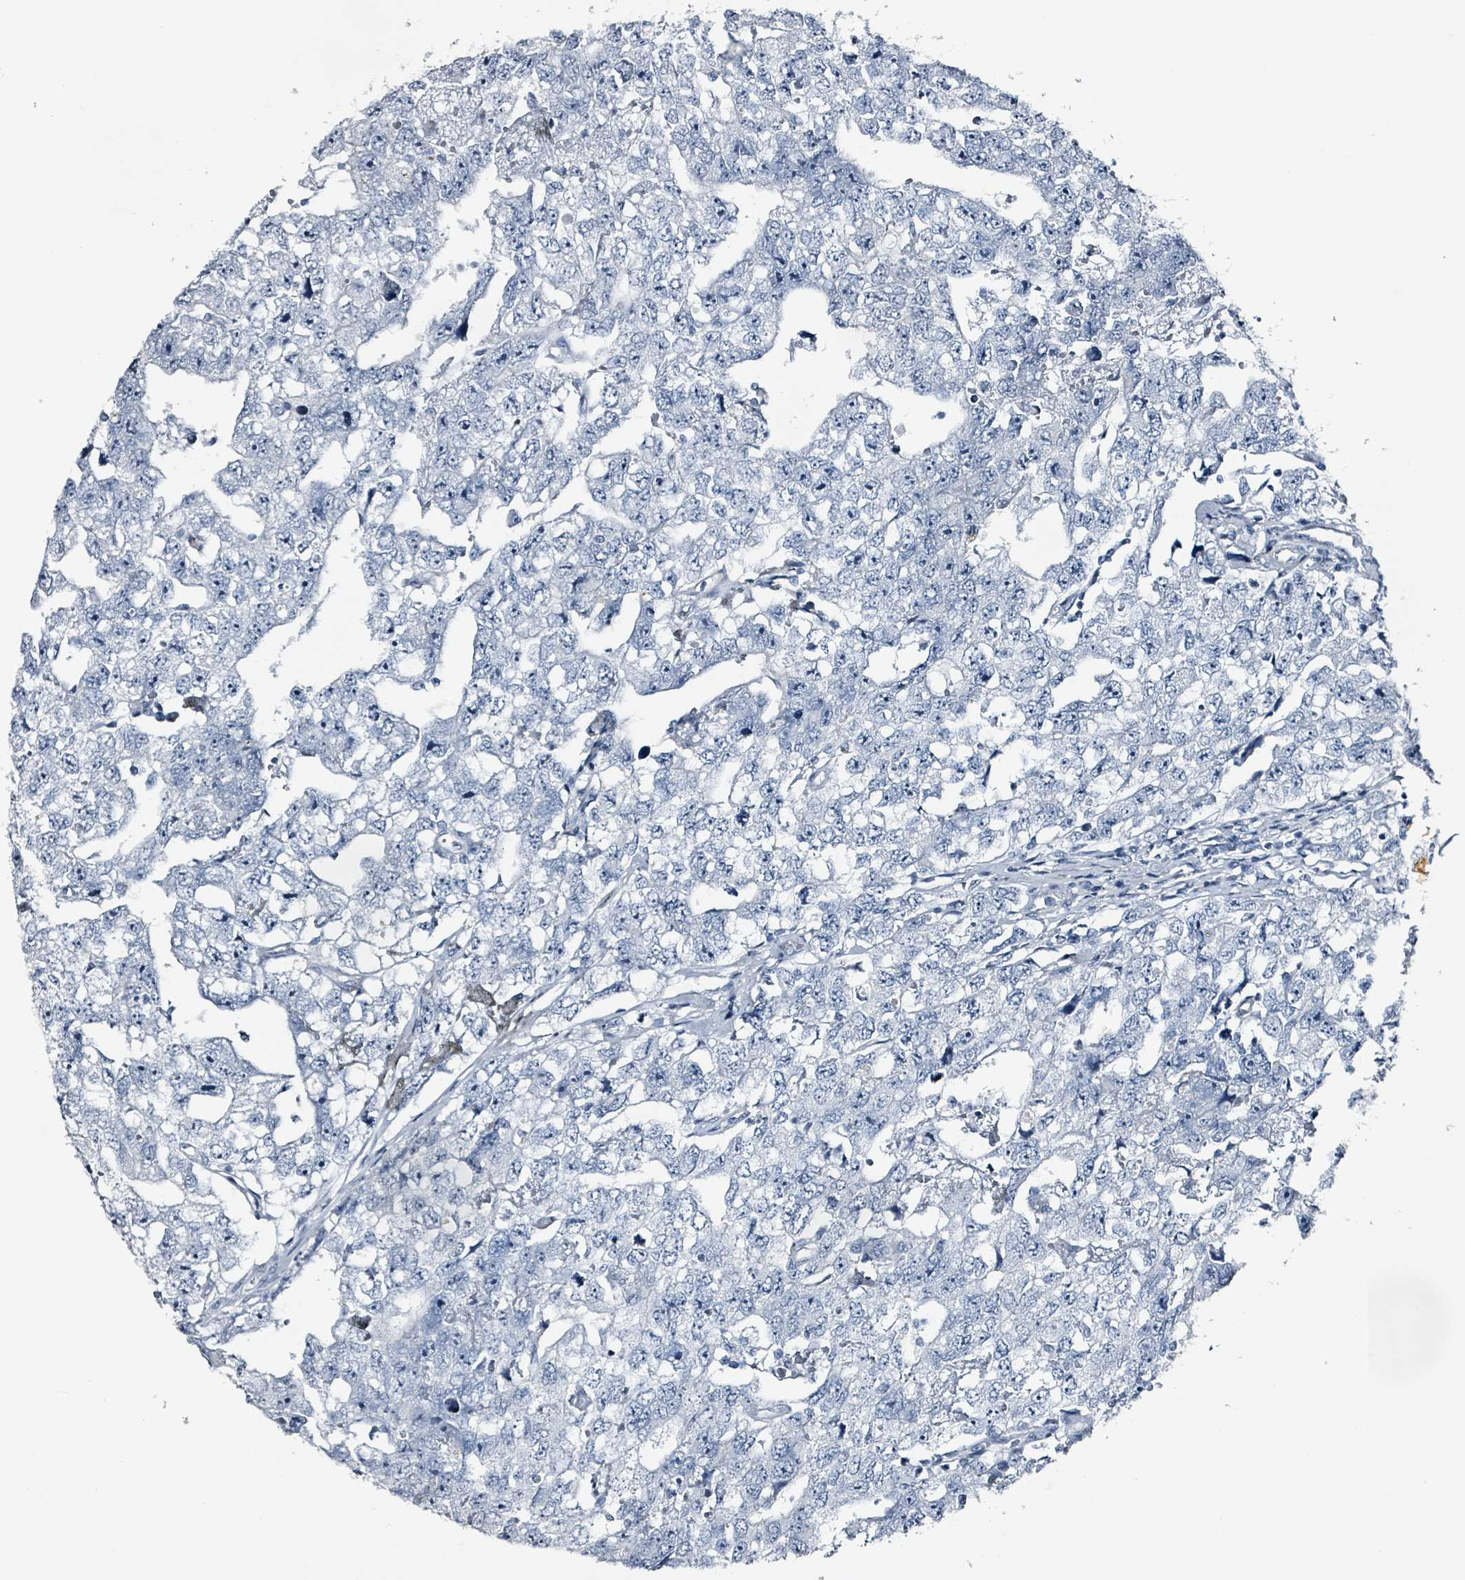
{"staining": {"intensity": "negative", "quantity": "none", "location": "none"}, "tissue": "testis cancer", "cell_type": "Tumor cells", "image_type": "cancer", "snomed": [{"axis": "morphology", "description": "Carcinoma, Embryonal, NOS"}, {"axis": "topography", "description": "Testis"}], "caption": "Tumor cells are negative for brown protein staining in testis cancer. Brightfield microscopy of immunohistochemistry (IHC) stained with DAB (brown) and hematoxylin (blue), captured at high magnification.", "gene": "CA9", "patient": {"sex": "male", "age": 22}}